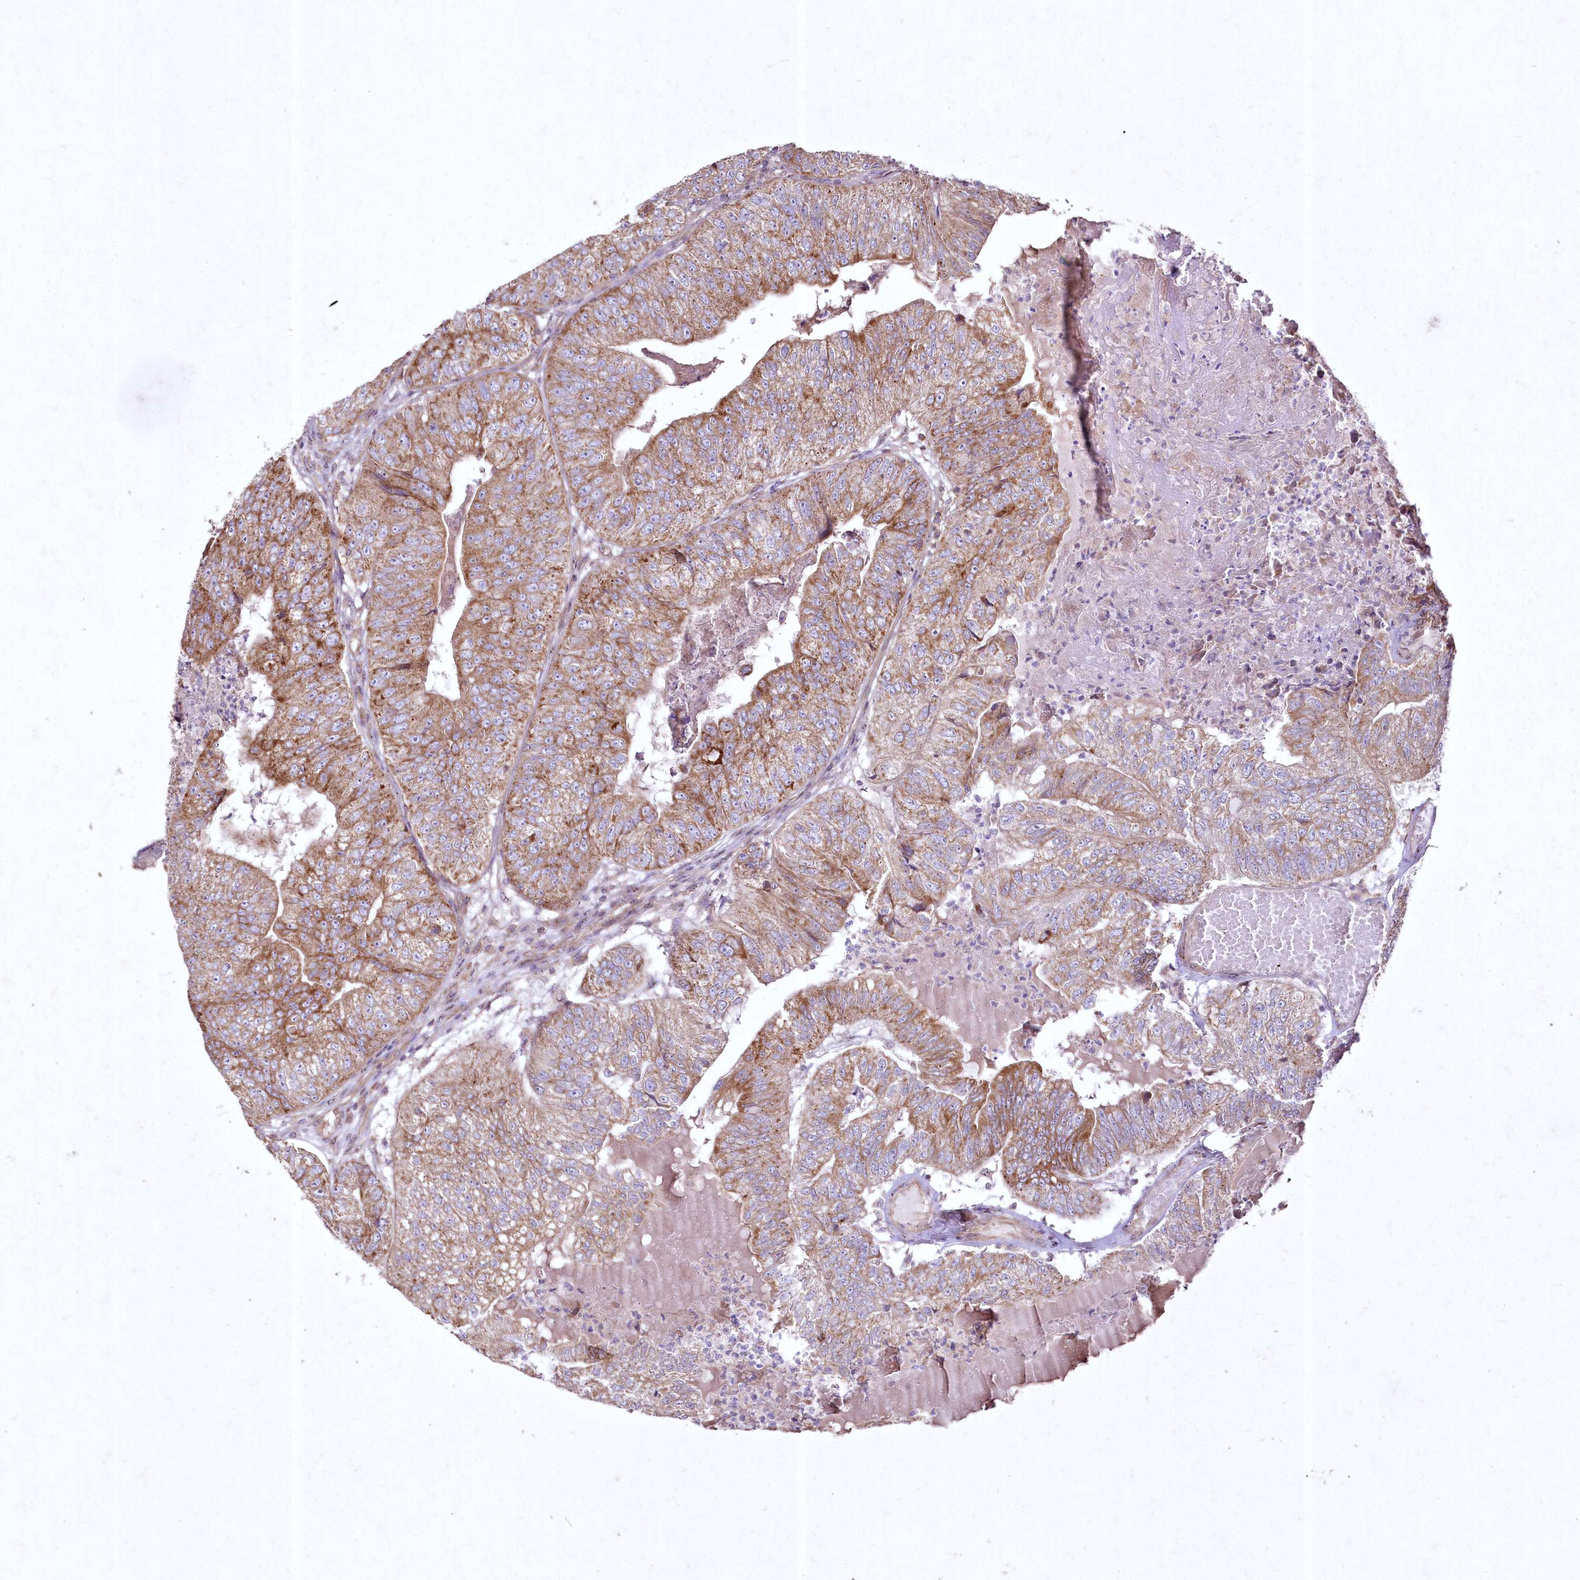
{"staining": {"intensity": "moderate", "quantity": ">75%", "location": "cytoplasmic/membranous"}, "tissue": "colorectal cancer", "cell_type": "Tumor cells", "image_type": "cancer", "snomed": [{"axis": "morphology", "description": "Adenocarcinoma, NOS"}, {"axis": "topography", "description": "Colon"}], "caption": "High-power microscopy captured an immunohistochemistry (IHC) micrograph of colorectal adenocarcinoma, revealing moderate cytoplasmic/membranous staining in about >75% of tumor cells.", "gene": "SH3TC1", "patient": {"sex": "female", "age": 67}}